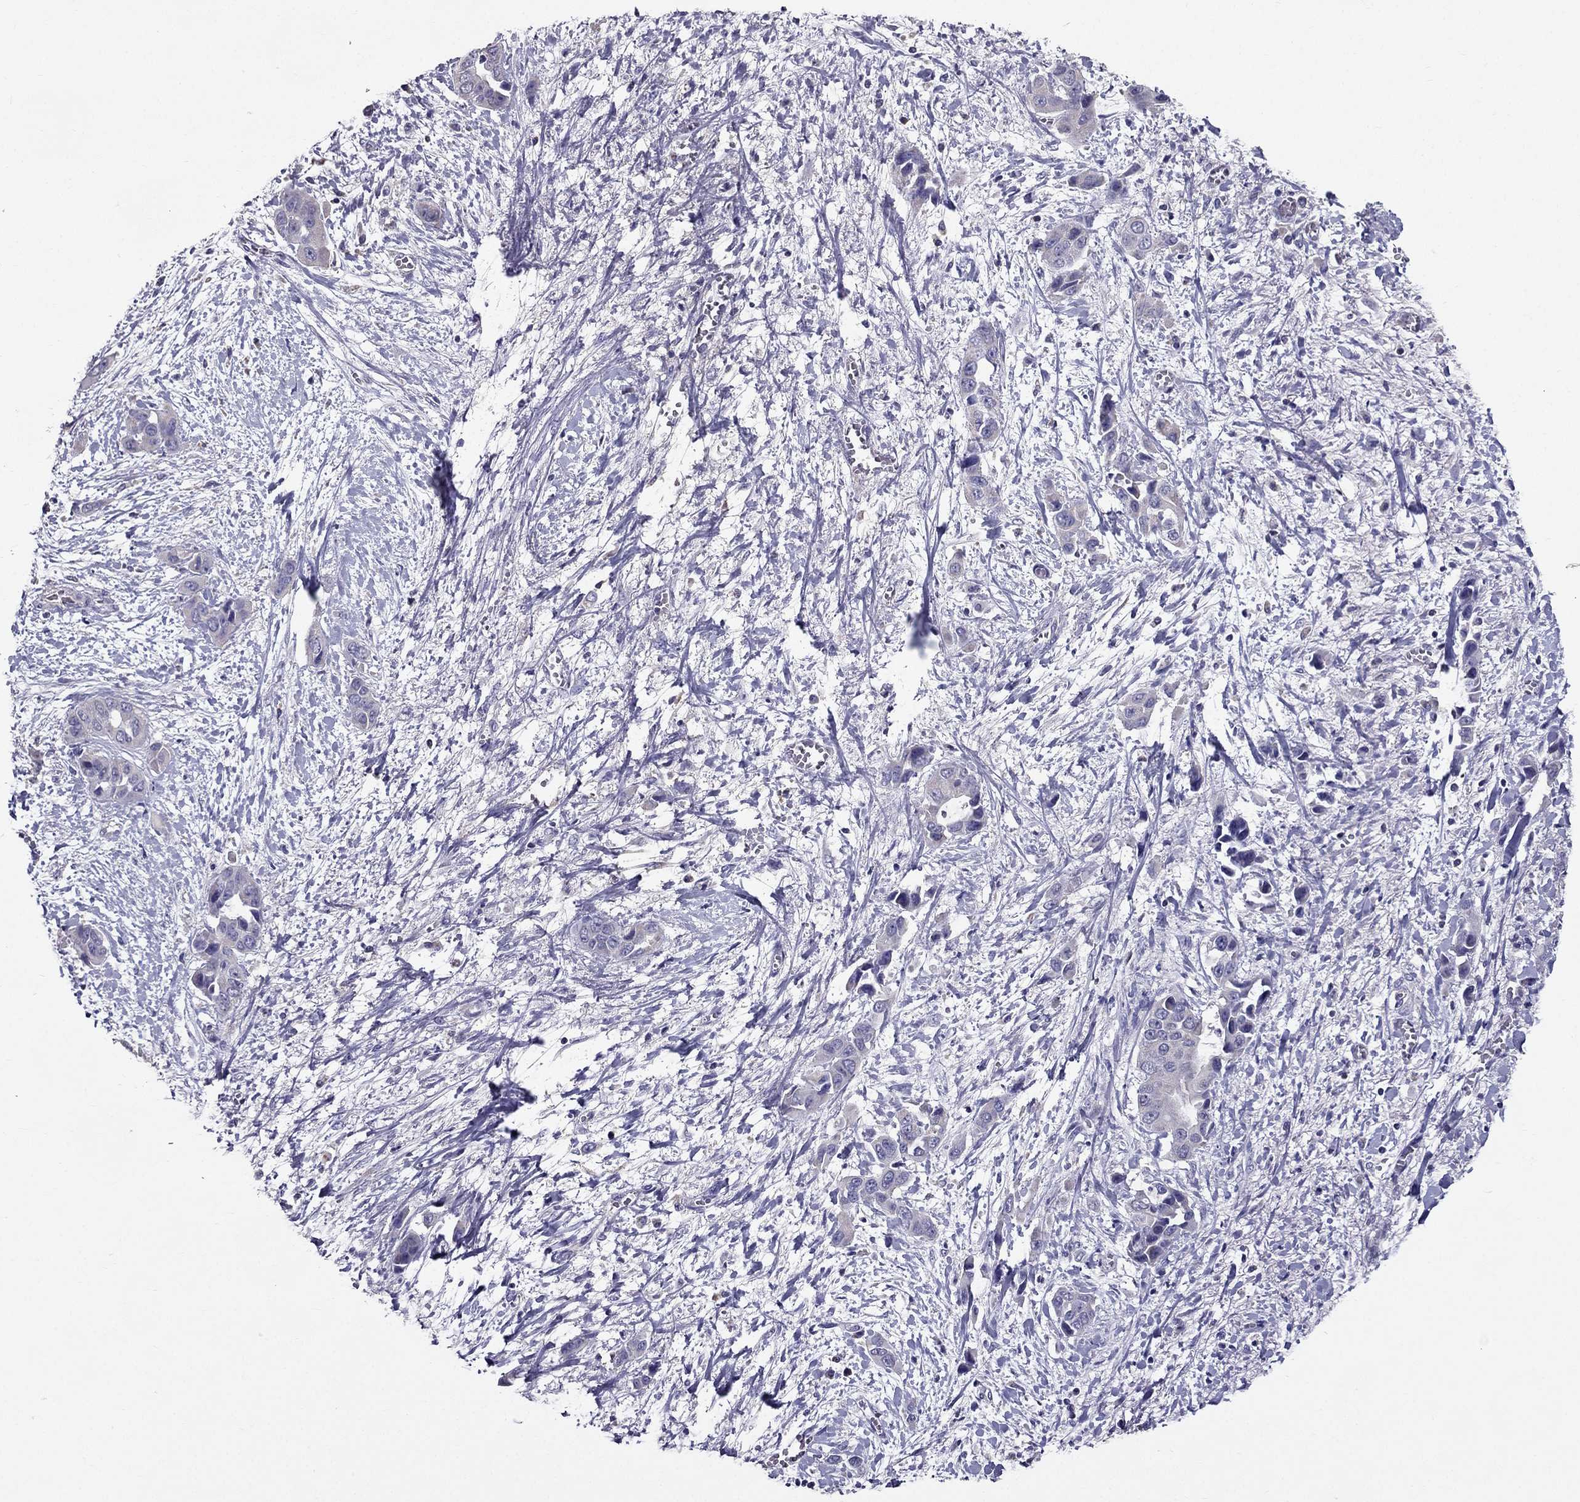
{"staining": {"intensity": "negative", "quantity": "none", "location": "none"}, "tissue": "liver cancer", "cell_type": "Tumor cells", "image_type": "cancer", "snomed": [{"axis": "morphology", "description": "Cholangiocarcinoma"}, {"axis": "topography", "description": "Liver"}], "caption": "Tumor cells are negative for brown protein staining in liver cholangiocarcinoma.", "gene": "AAK1", "patient": {"sex": "female", "age": 52}}